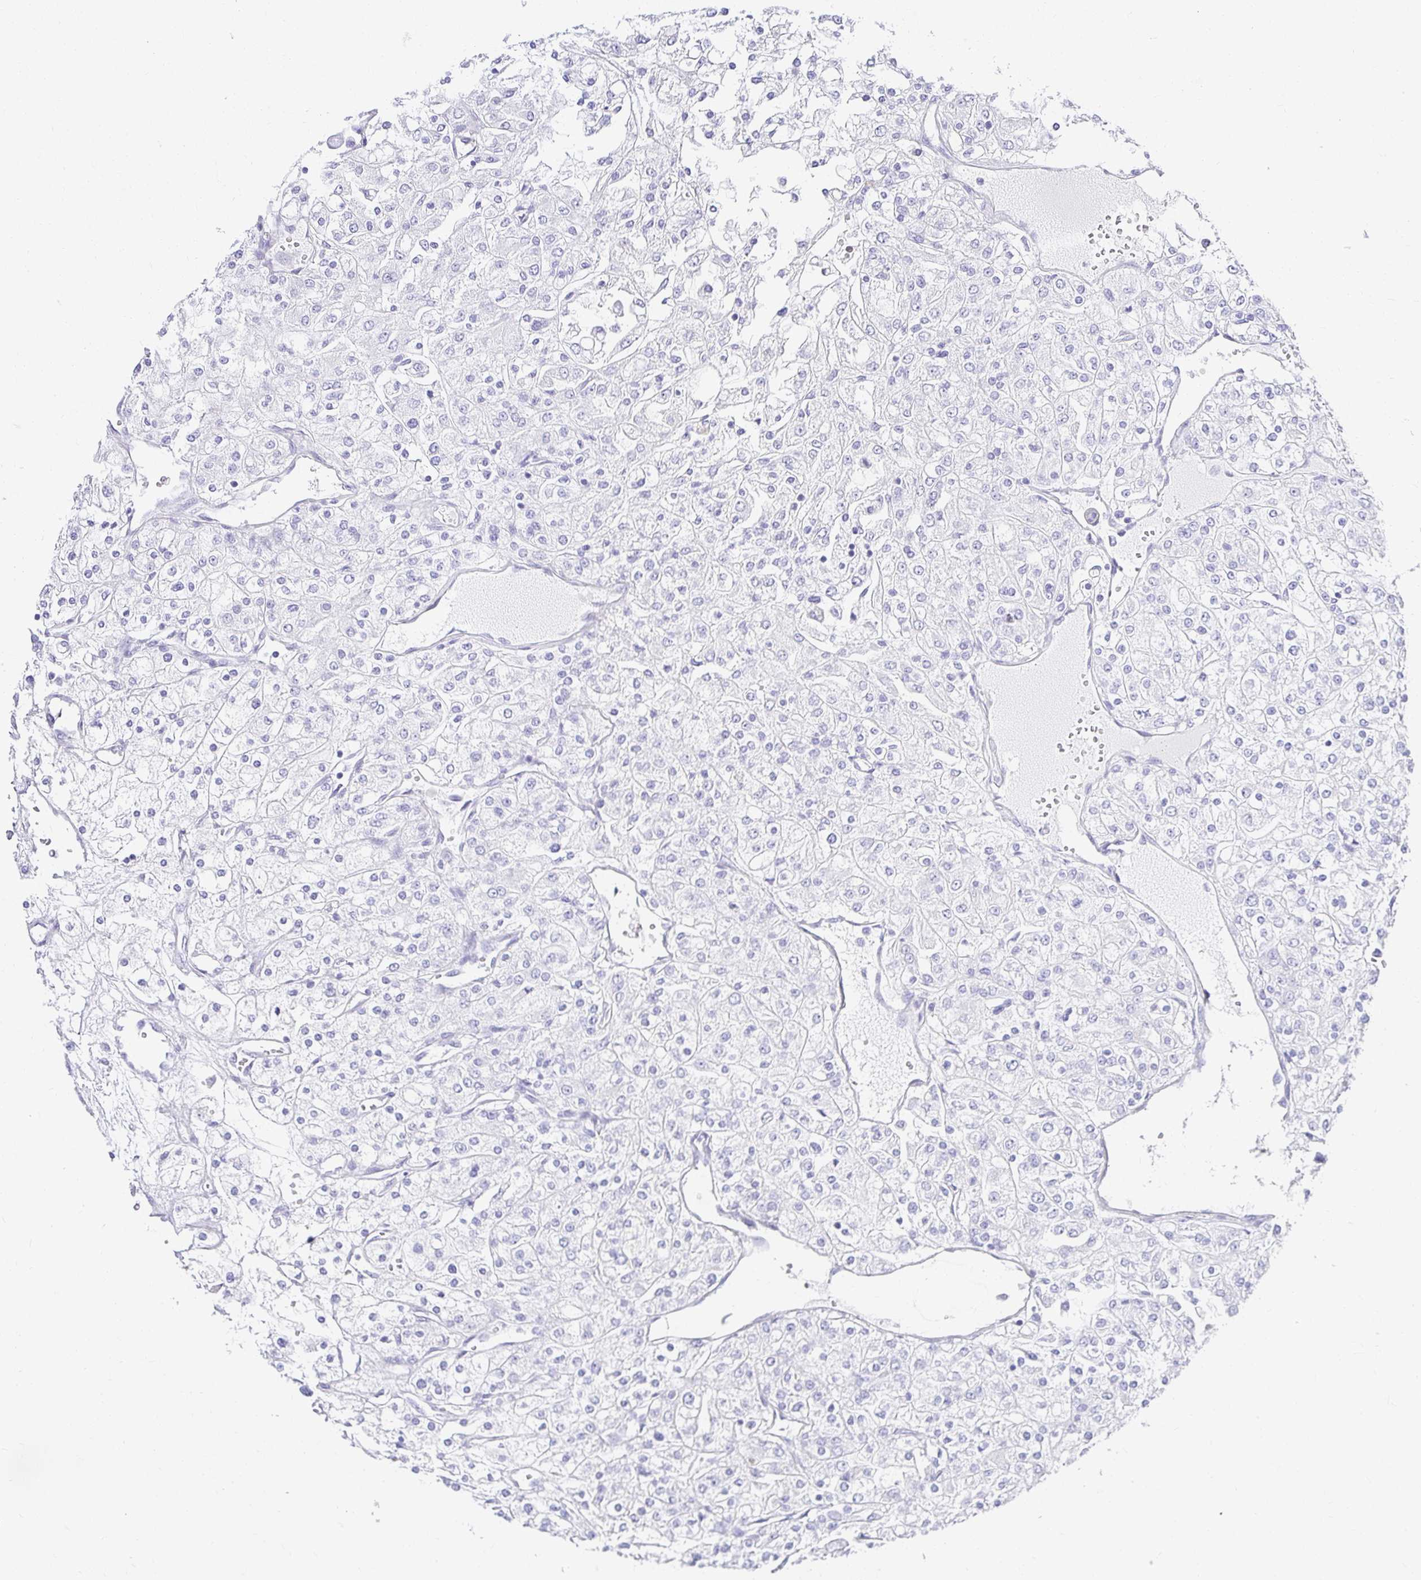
{"staining": {"intensity": "negative", "quantity": "none", "location": "none"}, "tissue": "renal cancer", "cell_type": "Tumor cells", "image_type": "cancer", "snomed": [{"axis": "morphology", "description": "Adenocarcinoma, NOS"}, {"axis": "topography", "description": "Kidney"}], "caption": "This is a histopathology image of IHC staining of renal cancer, which shows no staining in tumor cells.", "gene": "CHAT", "patient": {"sex": "male", "age": 80}}